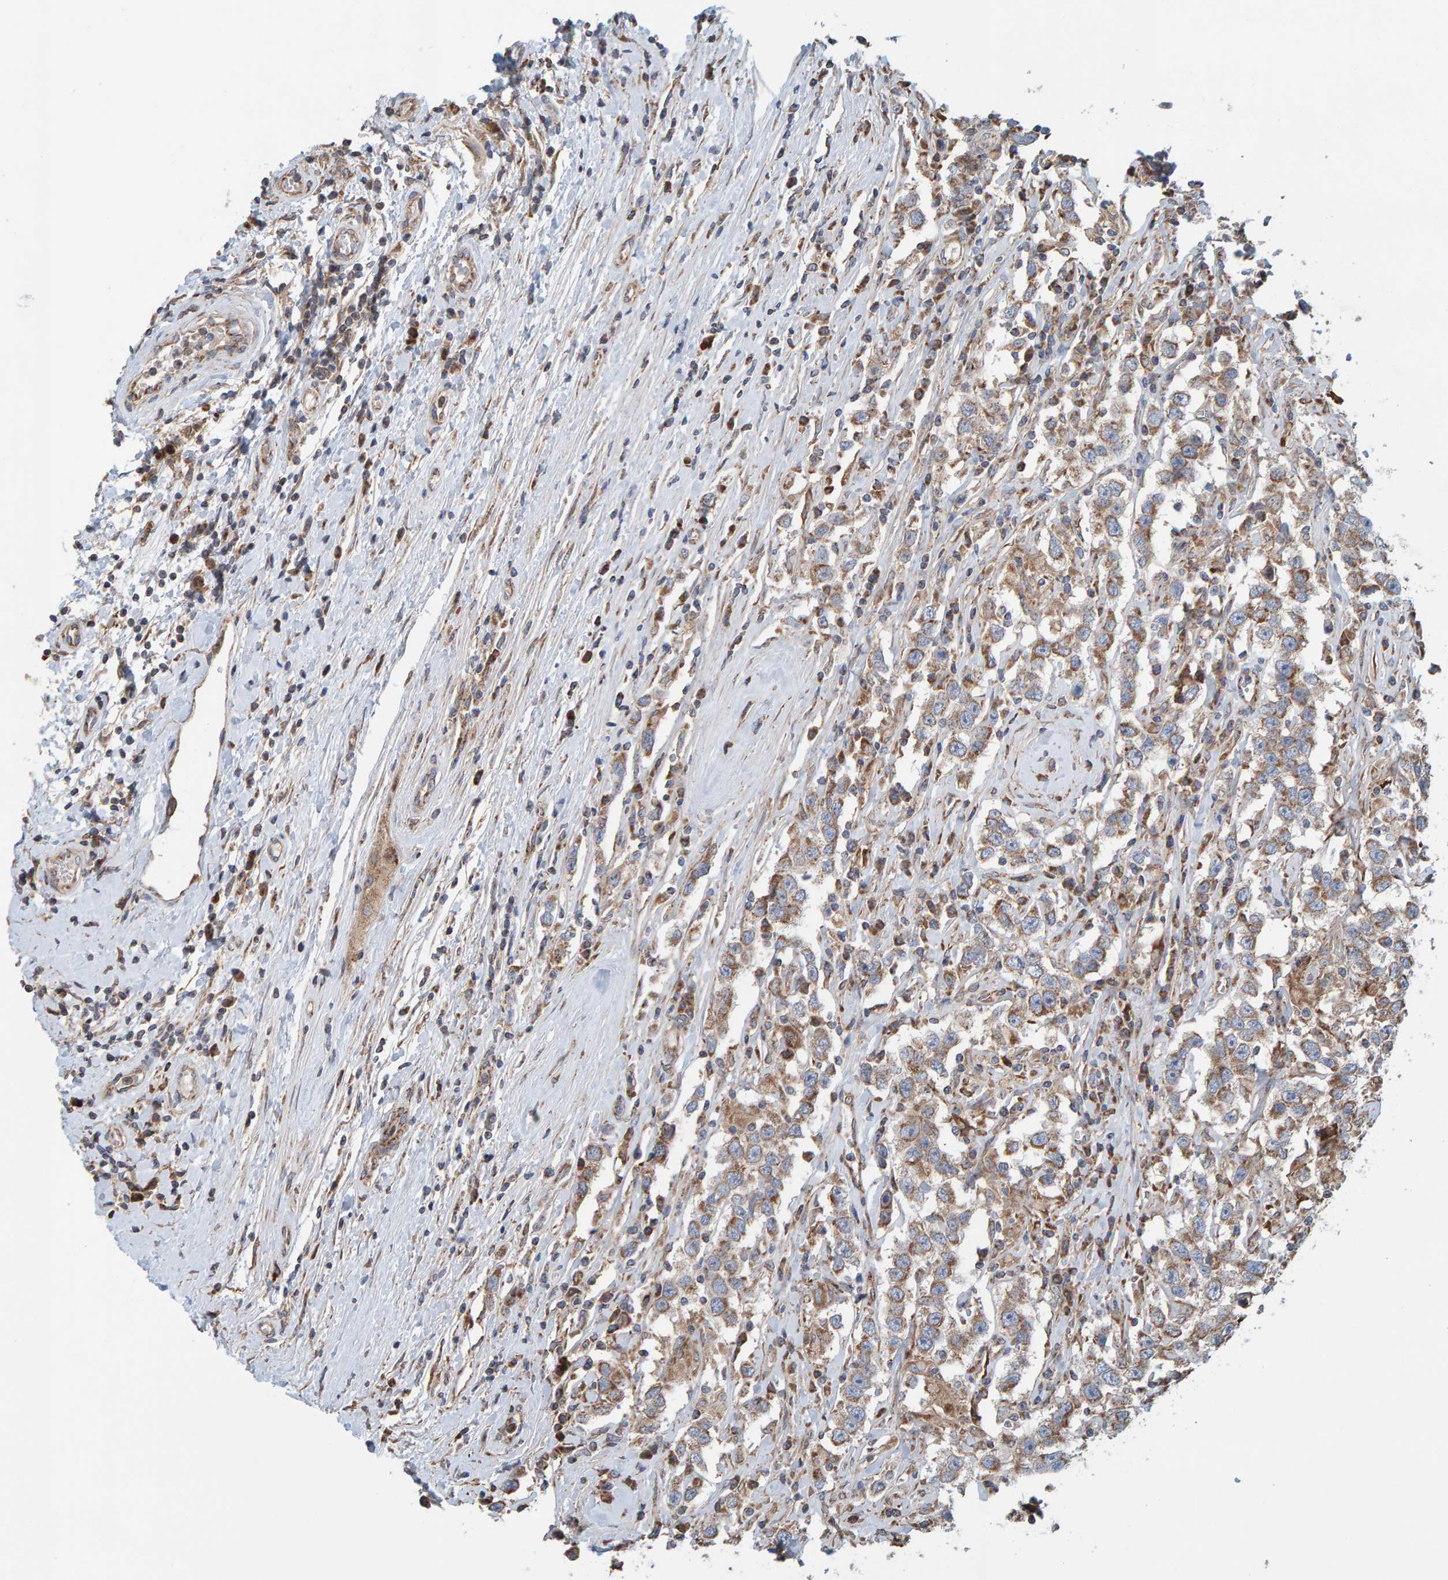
{"staining": {"intensity": "moderate", "quantity": ">75%", "location": "cytoplasmic/membranous"}, "tissue": "testis cancer", "cell_type": "Tumor cells", "image_type": "cancer", "snomed": [{"axis": "morphology", "description": "Seminoma, NOS"}, {"axis": "topography", "description": "Testis"}], "caption": "Human testis seminoma stained with a protein marker demonstrates moderate staining in tumor cells.", "gene": "MRPL45", "patient": {"sex": "male", "age": 41}}